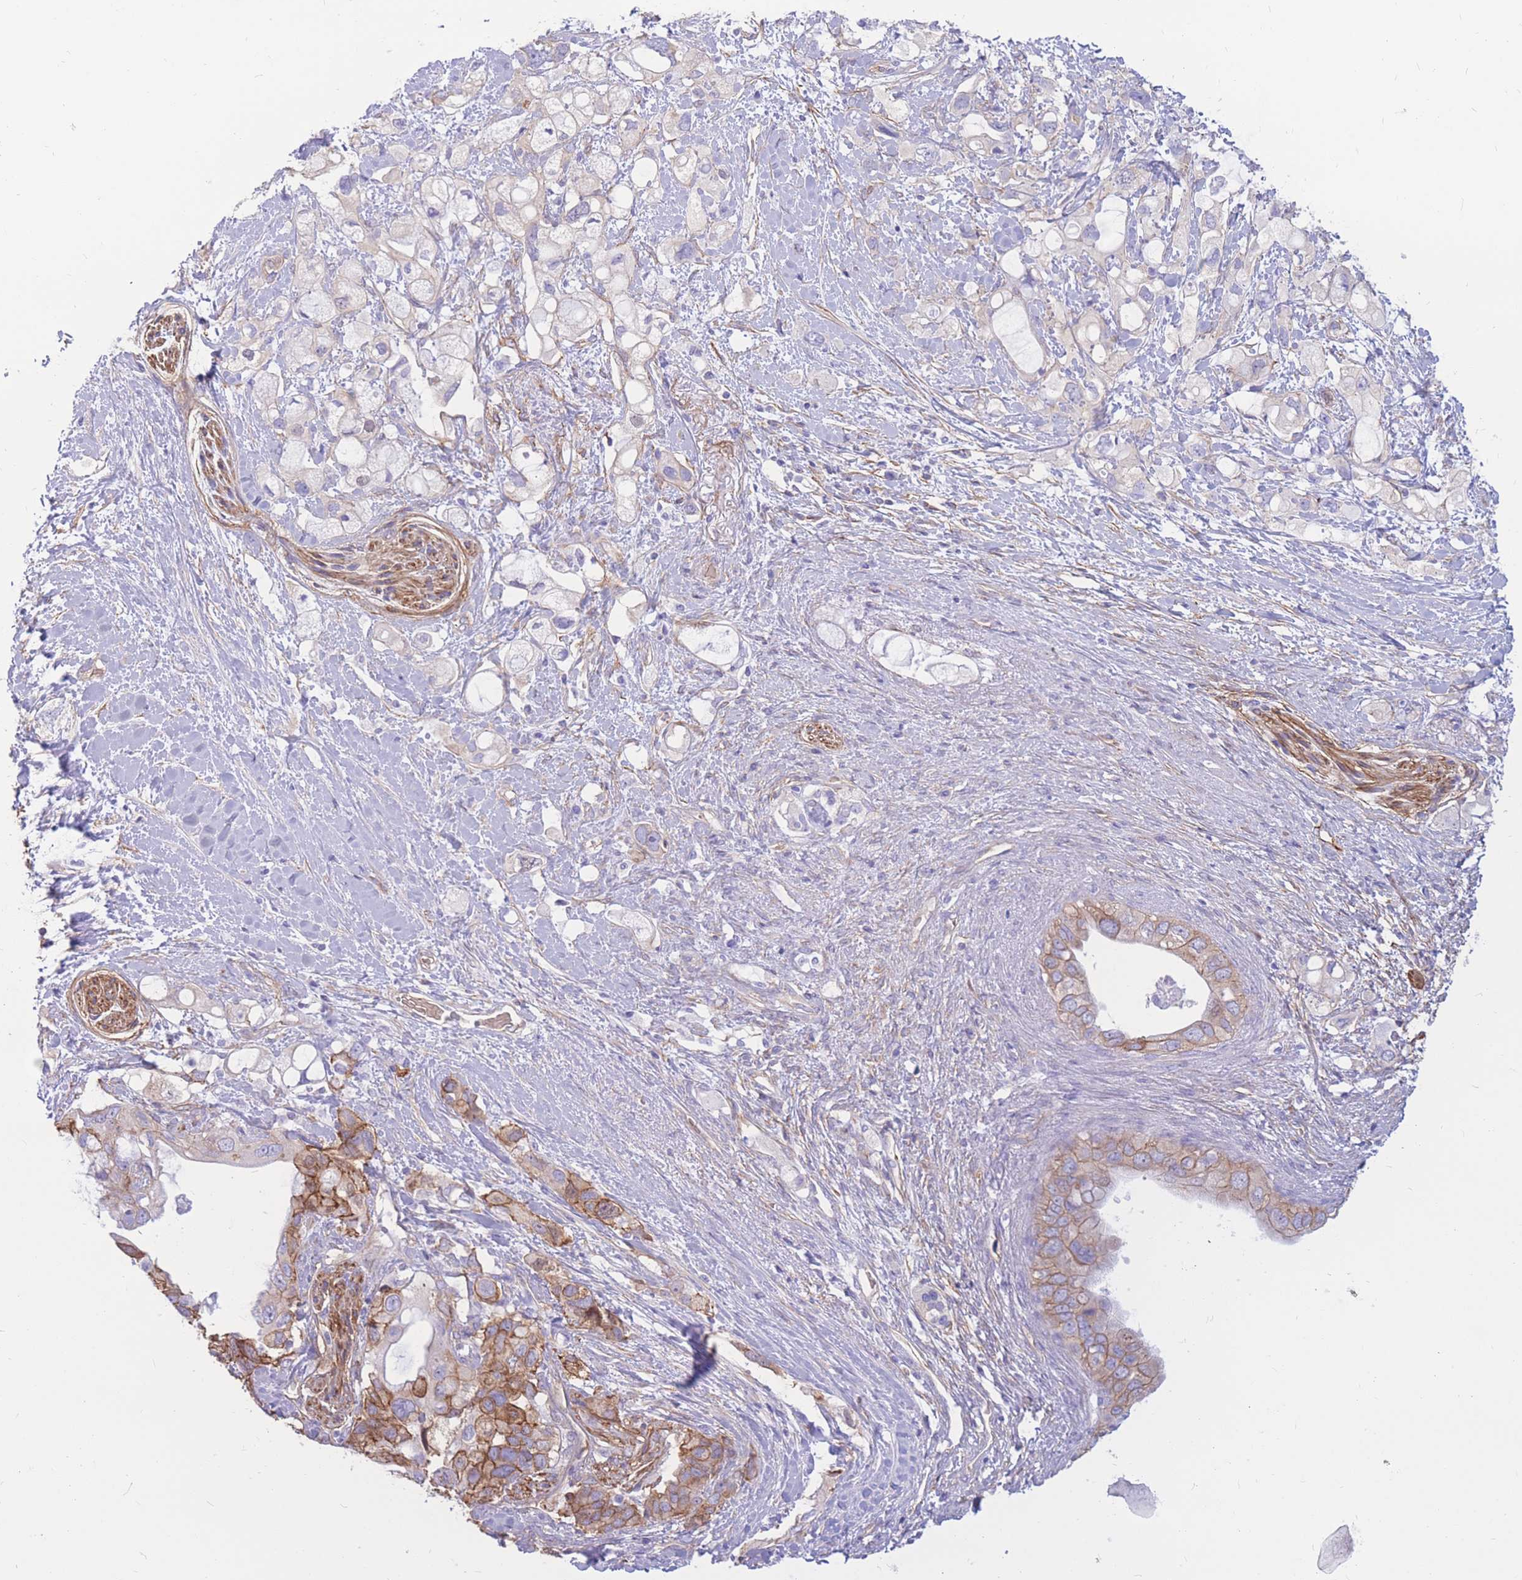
{"staining": {"intensity": "moderate", "quantity": ">75%", "location": "cytoplasmic/membranous"}, "tissue": "pancreatic cancer", "cell_type": "Tumor cells", "image_type": "cancer", "snomed": [{"axis": "morphology", "description": "Adenocarcinoma, NOS"}, {"axis": "topography", "description": "Pancreas"}], "caption": "The image demonstrates a brown stain indicating the presence of a protein in the cytoplasmic/membranous of tumor cells in pancreatic adenocarcinoma.", "gene": "ADD2", "patient": {"sex": "female", "age": 56}}